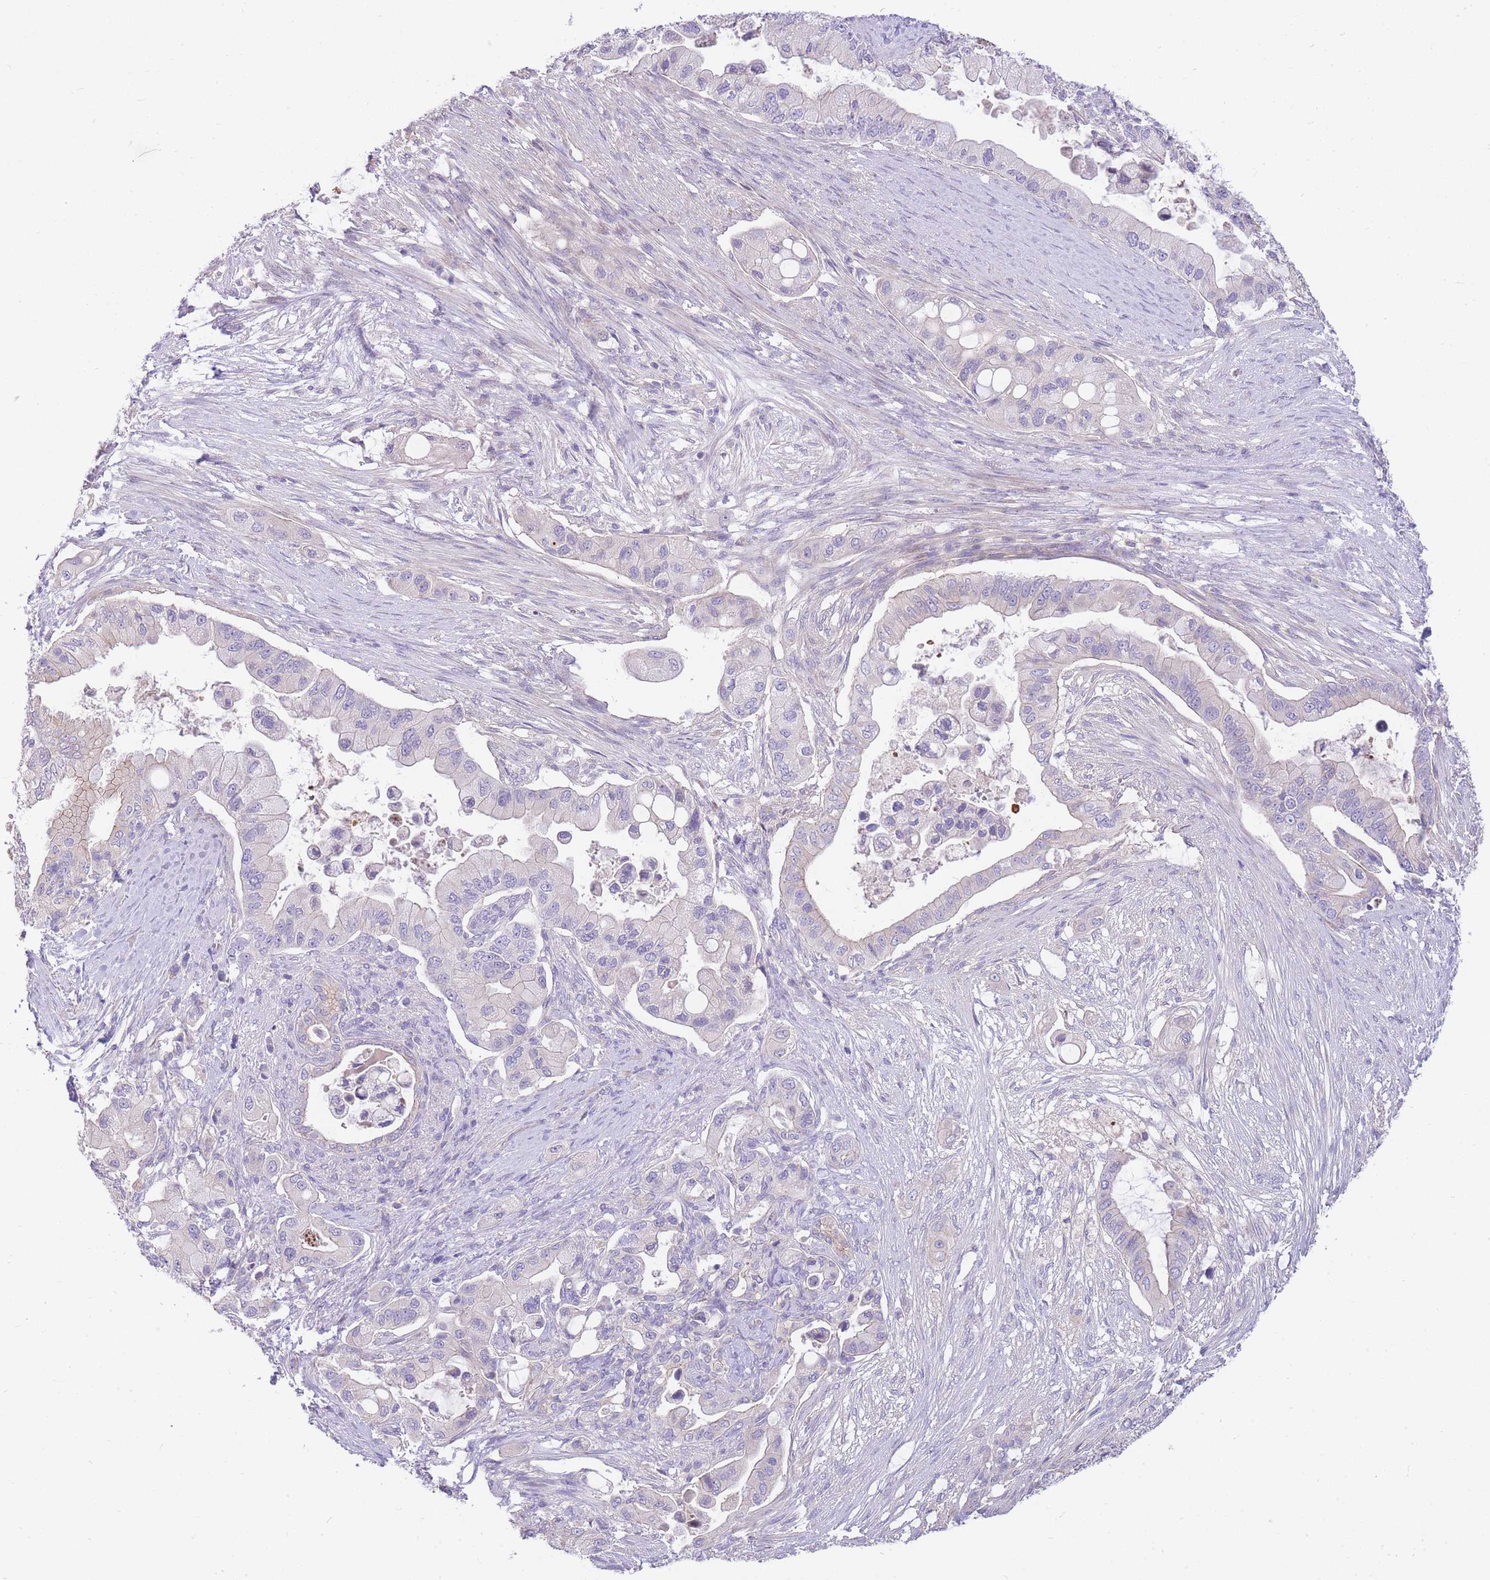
{"staining": {"intensity": "negative", "quantity": "none", "location": "none"}, "tissue": "pancreatic cancer", "cell_type": "Tumor cells", "image_type": "cancer", "snomed": [{"axis": "morphology", "description": "Adenocarcinoma, NOS"}, {"axis": "topography", "description": "Pancreas"}], "caption": "Adenocarcinoma (pancreatic) stained for a protein using IHC shows no positivity tumor cells.", "gene": "OR5T1", "patient": {"sex": "male", "age": 57}}